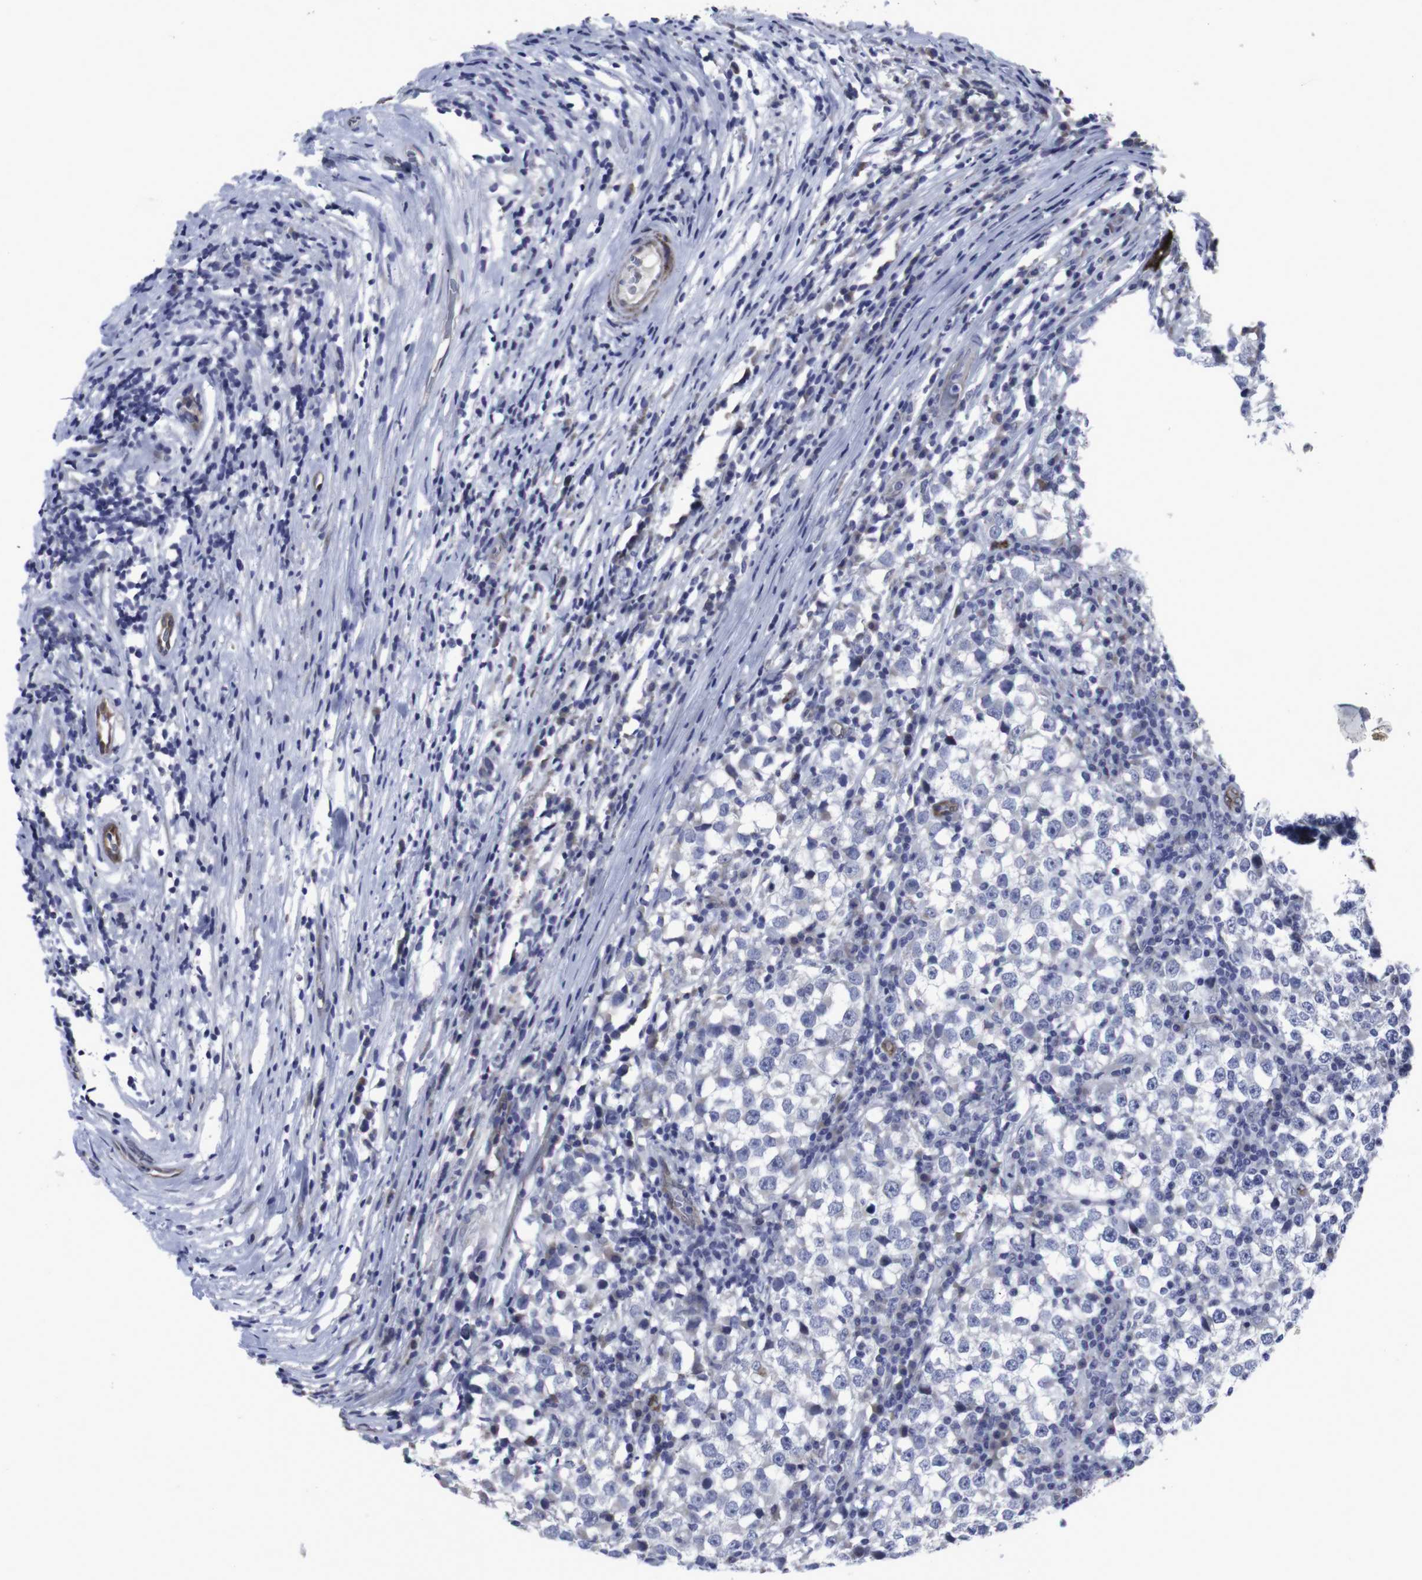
{"staining": {"intensity": "negative", "quantity": "none", "location": "none"}, "tissue": "testis cancer", "cell_type": "Tumor cells", "image_type": "cancer", "snomed": [{"axis": "morphology", "description": "Seminoma, NOS"}, {"axis": "topography", "description": "Testis"}], "caption": "This histopathology image is of testis cancer stained with IHC to label a protein in brown with the nuclei are counter-stained blue. There is no expression in tumor cells.", "gene": "SNCG", "patient": {"sex": "male", "age": 65}}